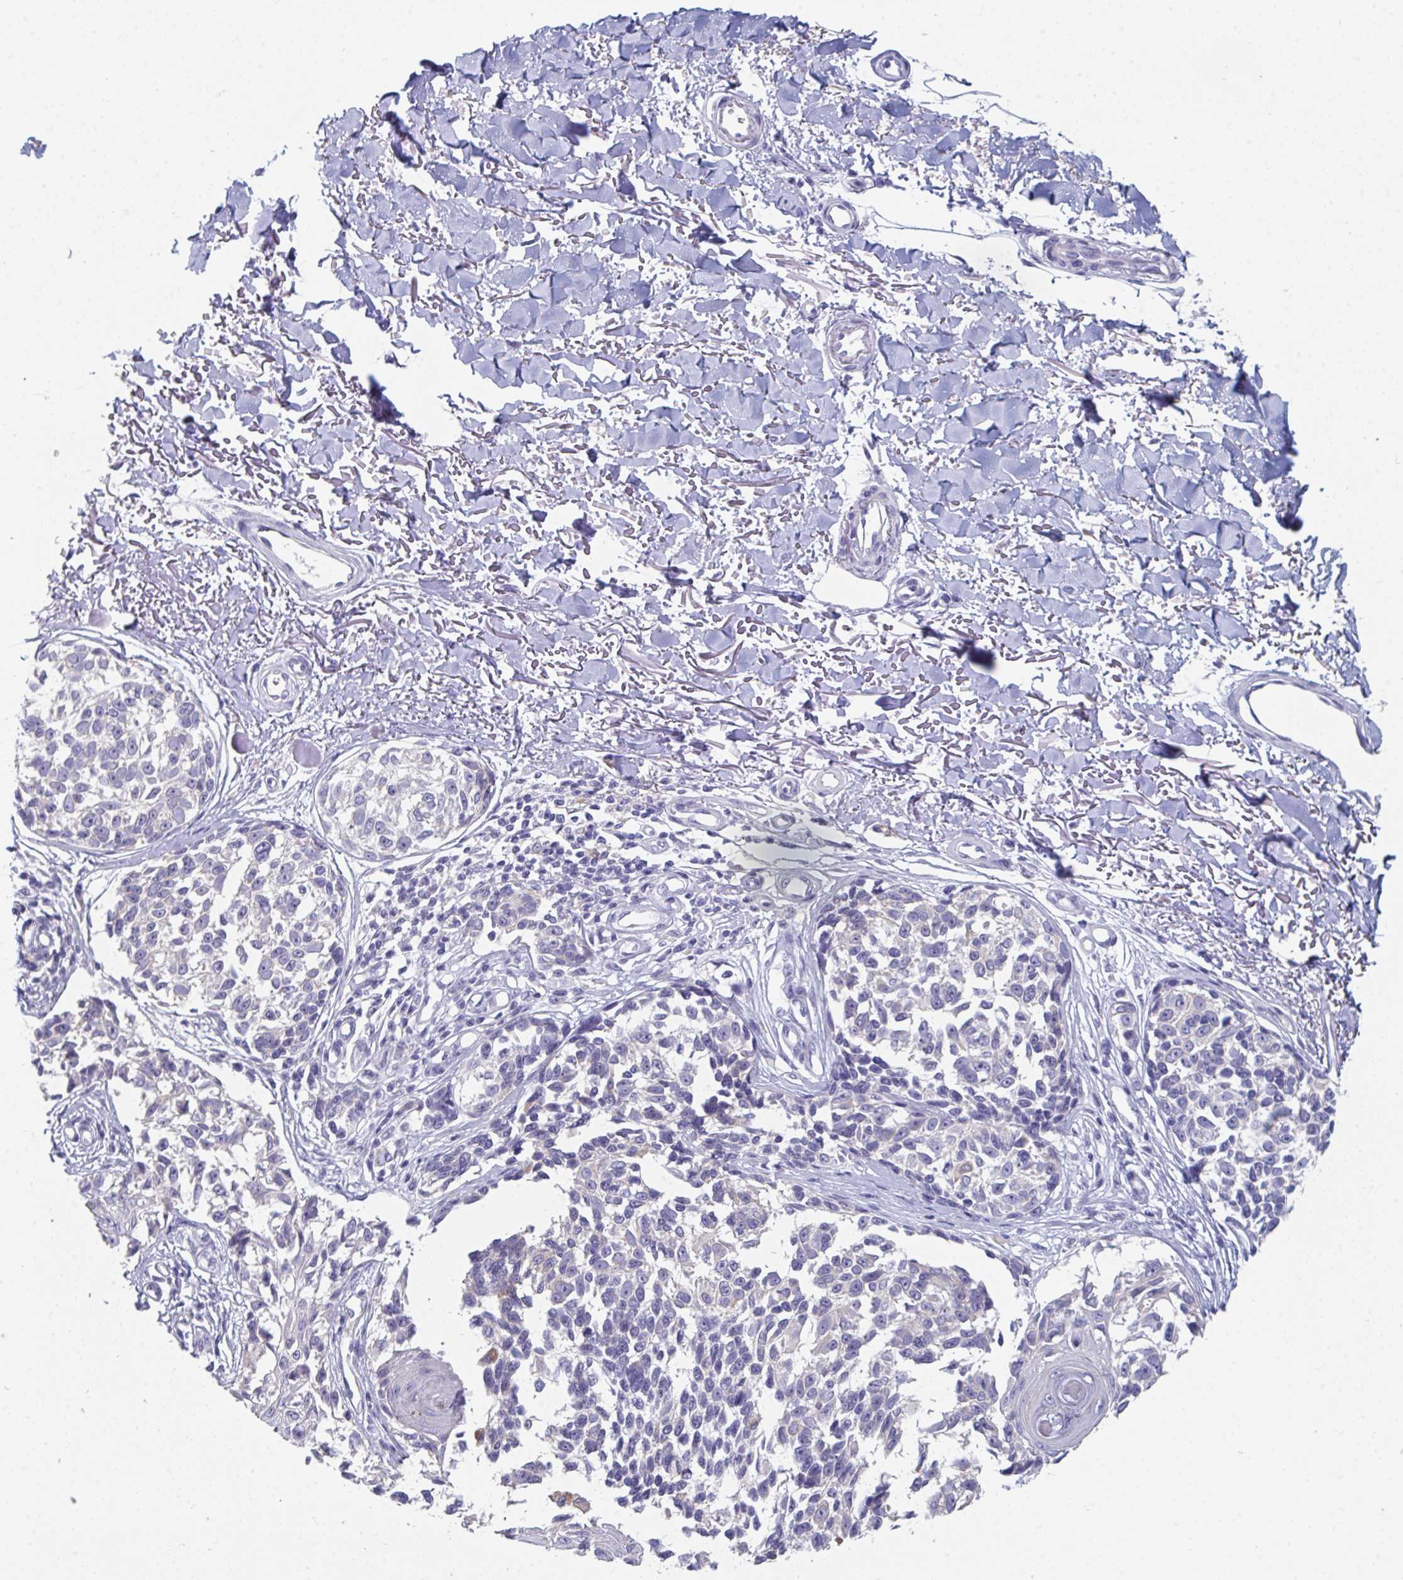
{"staining": {"intensity": "negative", "quantity": "none", "location": "none"}, "tissue": "melanoma", "cell_type": "Tumor cells", "image_type": "cancer", "snomed": [{"axis": "morphology", "description": "Malignant melanoma, NOS"}, {"axis": "topography", "description": "Skin"}], "caption": "Melanoma was stained to show a protein in brown. There is no significant staining in tumor cells.", "gene": "PTPRD", "patient": {"sex": "male", "age": 73}}